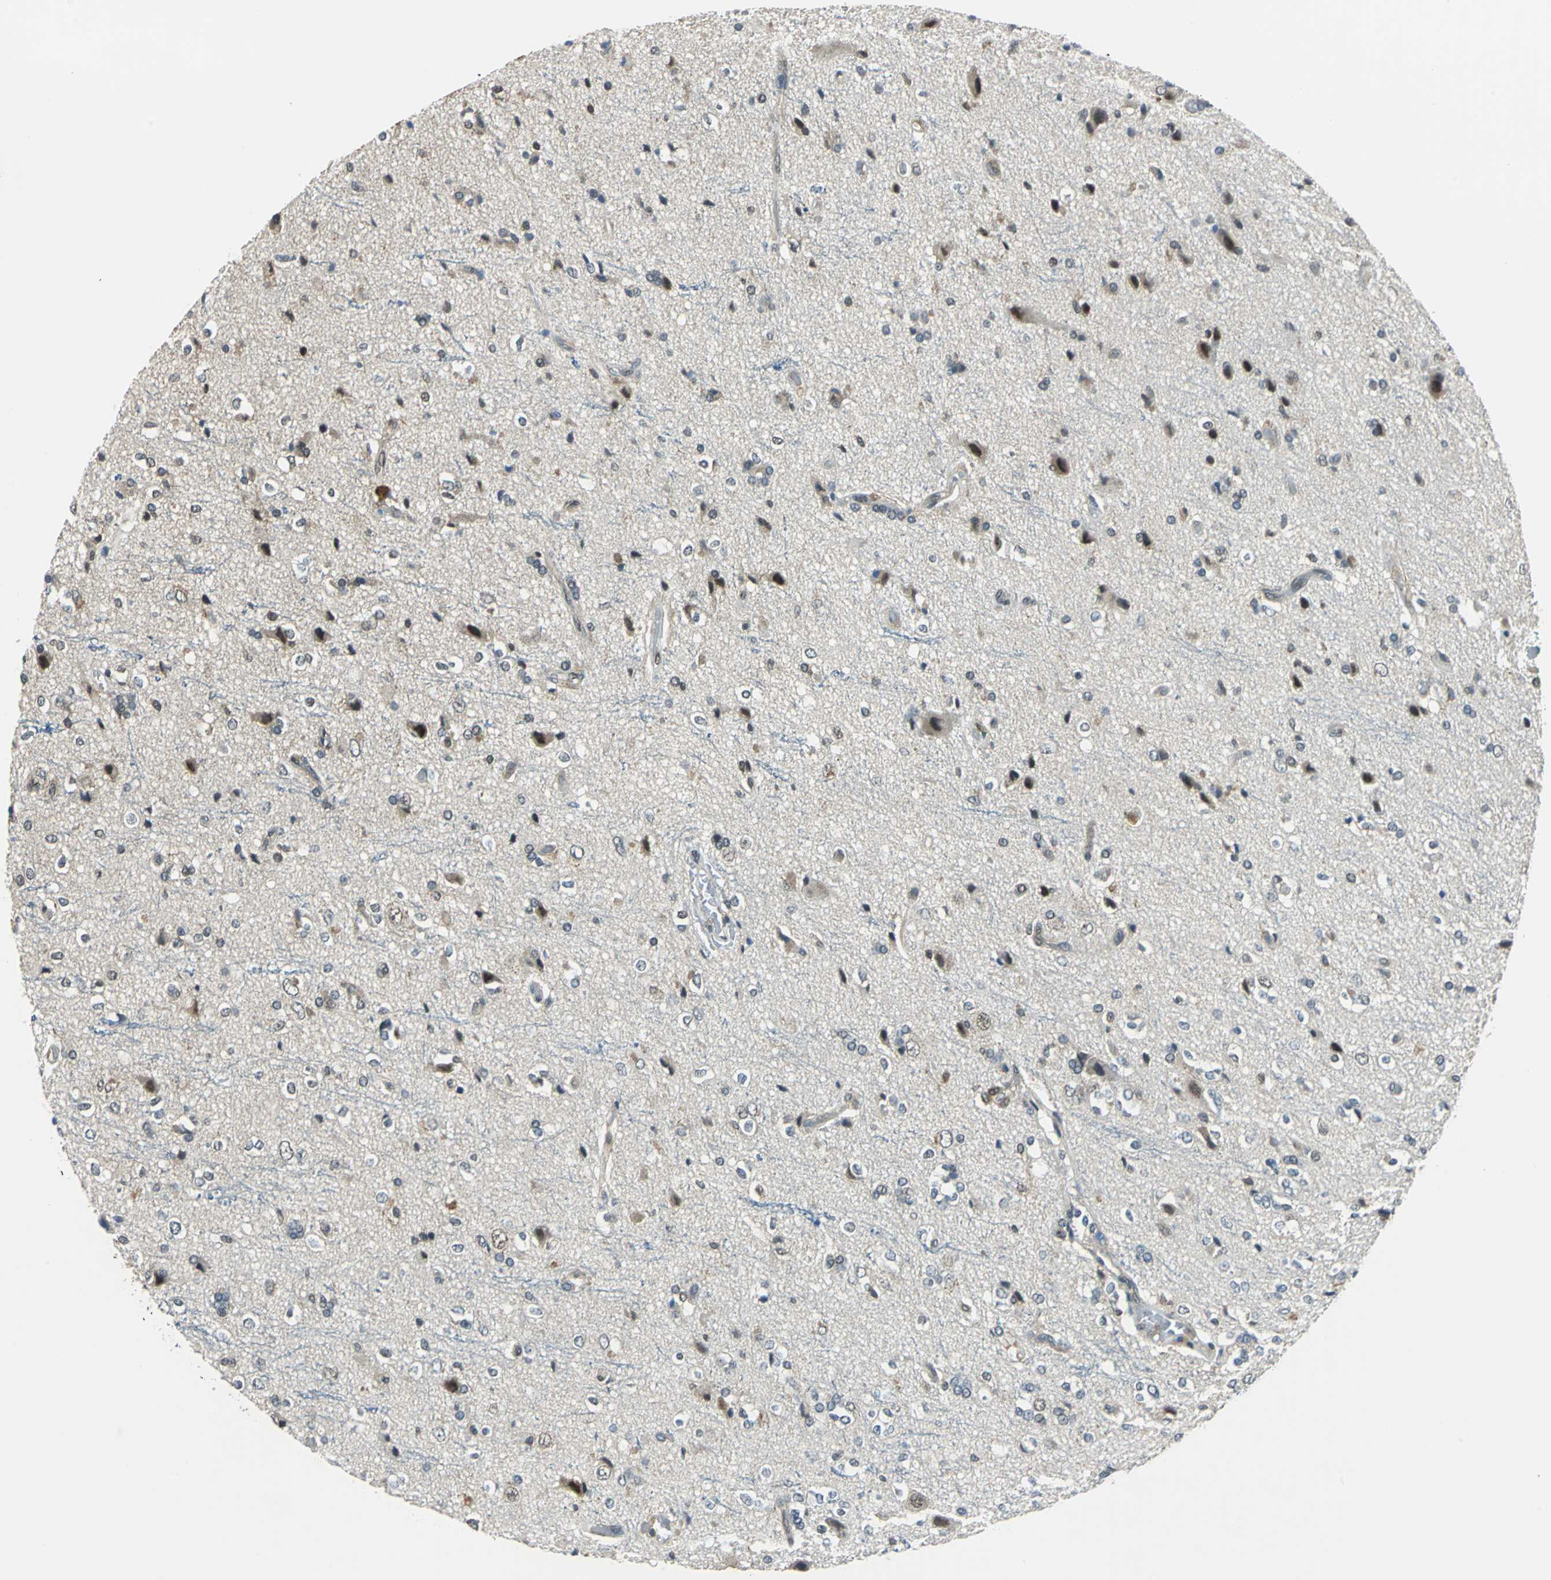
{"staining": {"intensity": "moderate", "quantity": "<25%", "location": "cytoplasmic/membranous,nuclear"}, "tissue": "glioma", "cell_type": "Tumor cells", "image_type": "cancer", "snomed": [{"axis": "morphology", "description": "Glioma, malignant, High grade"}, {"axis": "topography", "description": "Brain"}], "caption": "Immunohistochemical staining of human malignant high-grade glioma exhibits low levels of moderate cytoplasmic/membranous and nuclear positivity in approximately <25% of tumor cells.", "gene": "ARPC3", "patient": {"sex": "male", "age": 47}}